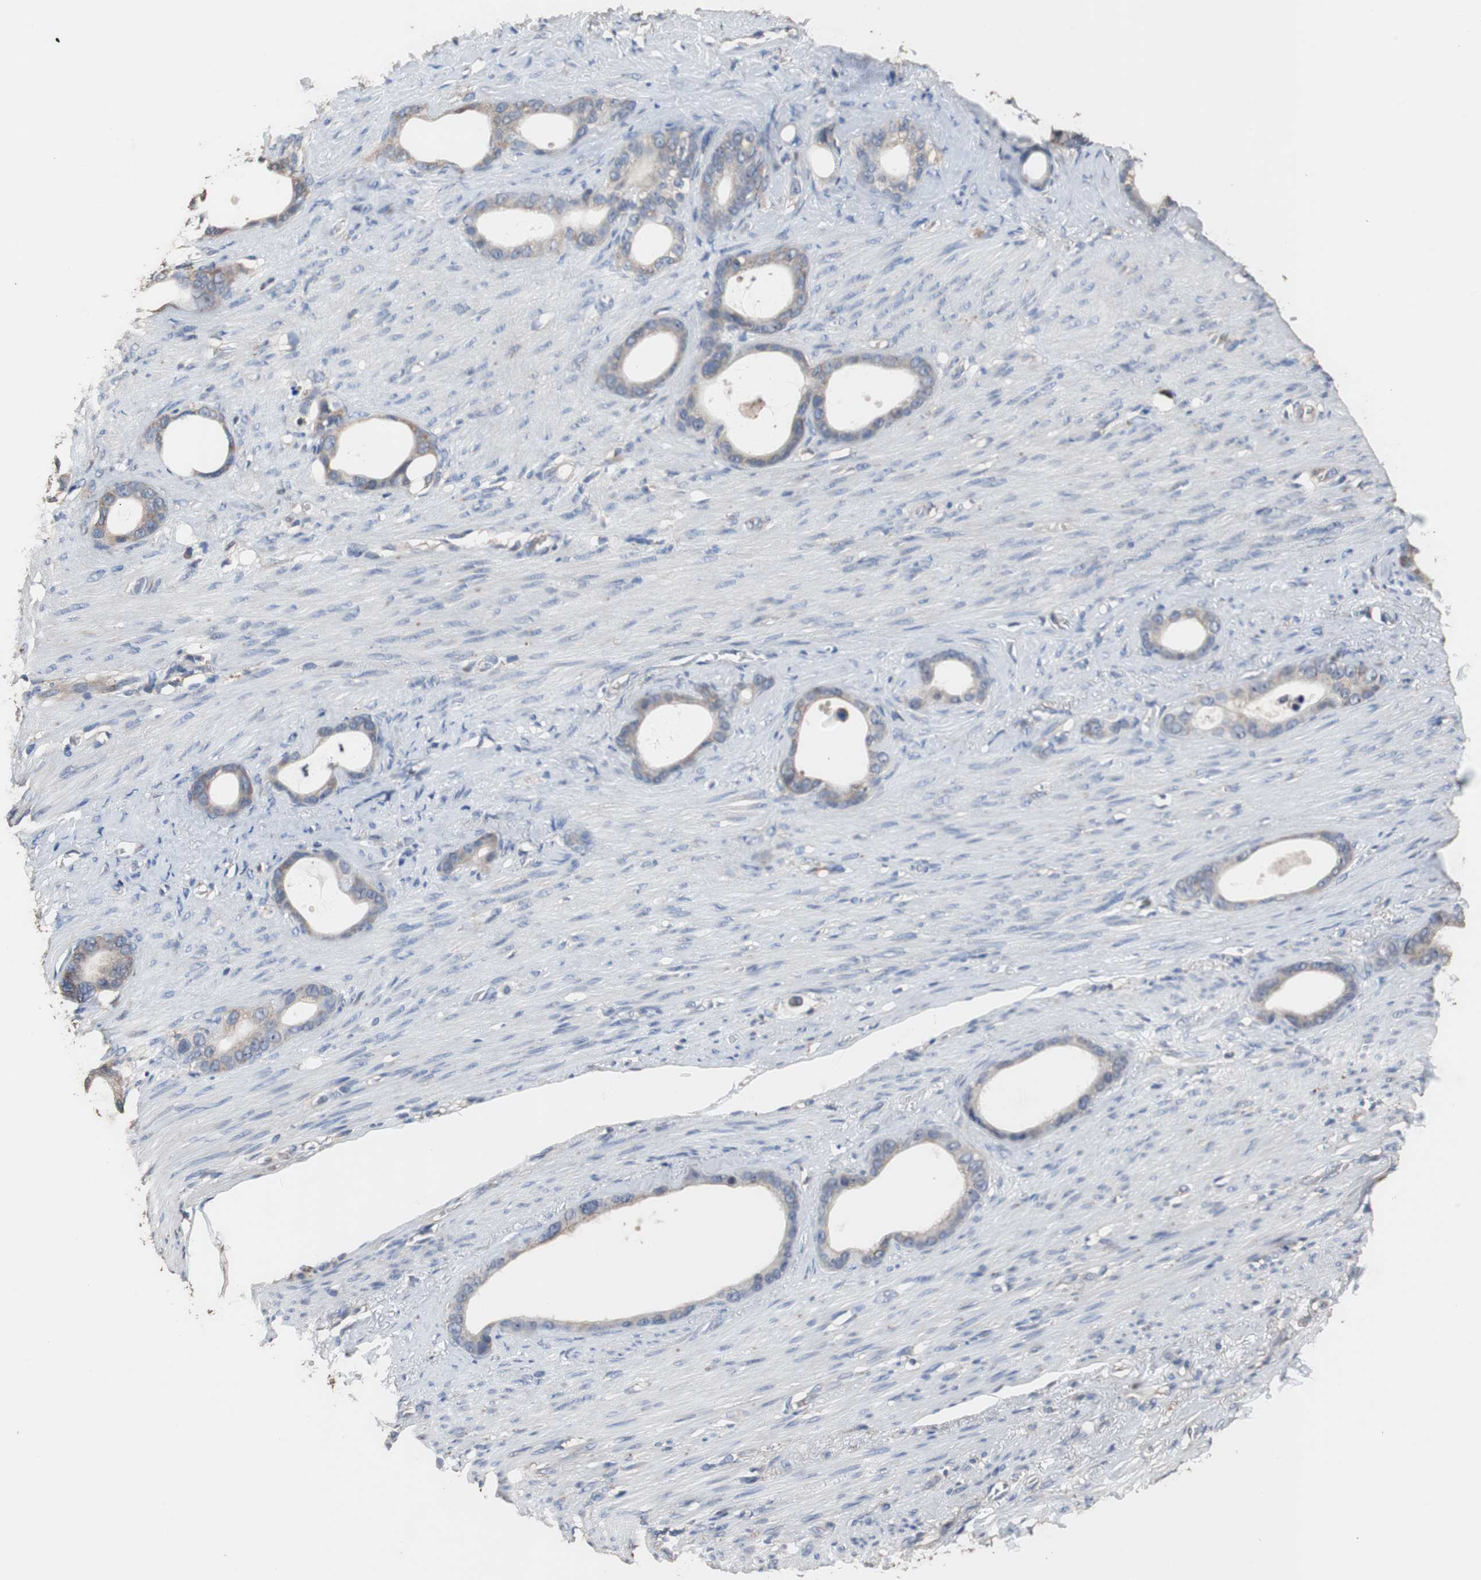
{"staining": {"intensity": "weak", "quantity": "25%-75%", "location": "cytoplasmic/membranous"}, "tissue": "stomach cancer", "cell_type": "Tumor cells", "image_type": "cancer", "snomed": [{"axis": "morphology", "description": "Adenocarcinoma, NOS"}, {"axis": "topography", "description": "Stomach"}], "caption": "A brown stain highlights weak cytoplasmic/membranous positivity of a protein in human stomach adenocarcinoma tumor cells.", "gene": "SCIMP", "patient": {"sex": "female", "age": 75}}